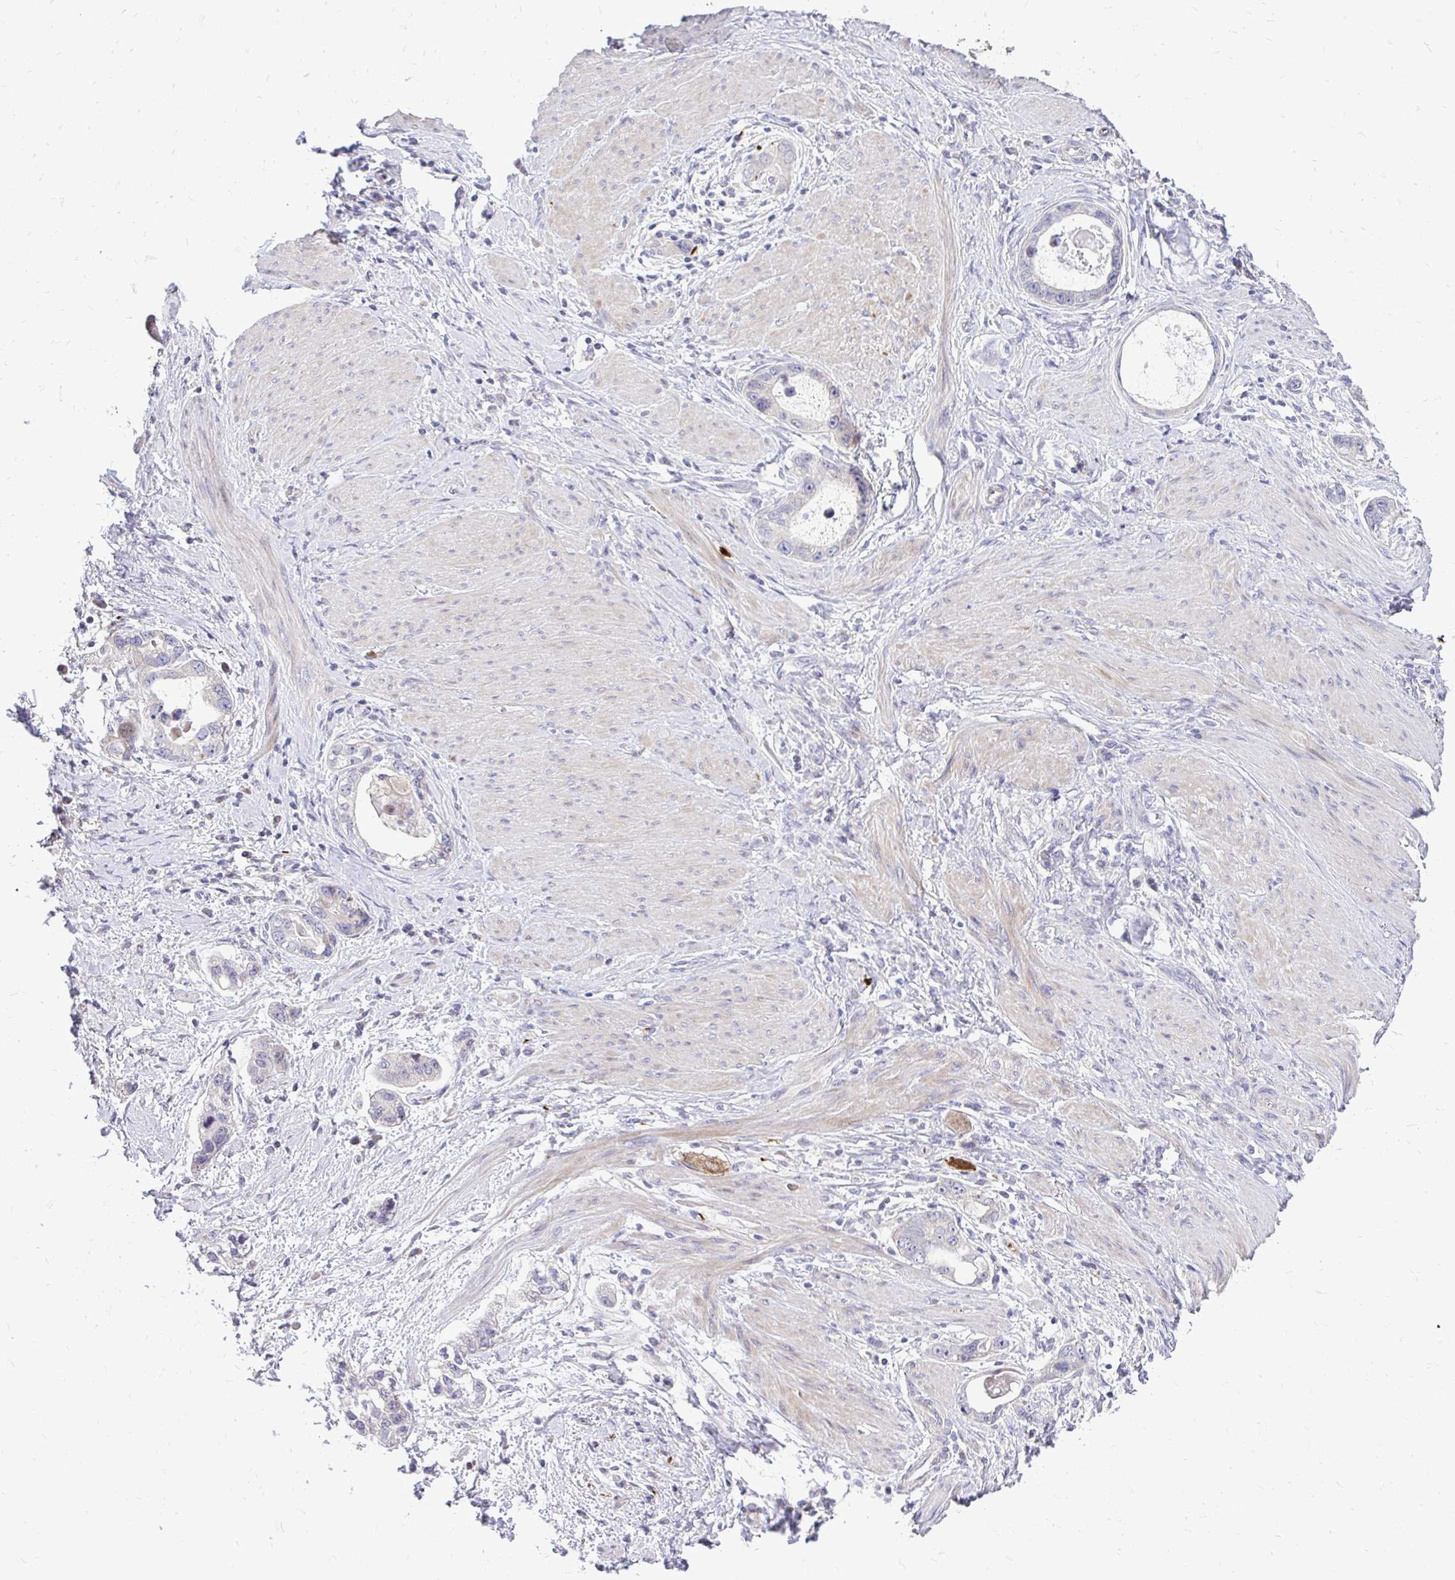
{"staining": {"intensity": "negative", "quantity": "none", "location": "none"}, "tissue": "stomach cancer", "cell_type": "Tumor cells", "image_type": "cancer", "snomed": [{"axis": "morphology", "description": "Adenocarcinoma, NOS"}, {"axis": "topography", "description": "Stomach, lower"}], "caption": "Stomach cancer was stained to show a protein in brown. There is no significant staining in tumor cells.", "gene": "OR8D1", "patient": {"sex": "female", "age": 93}}